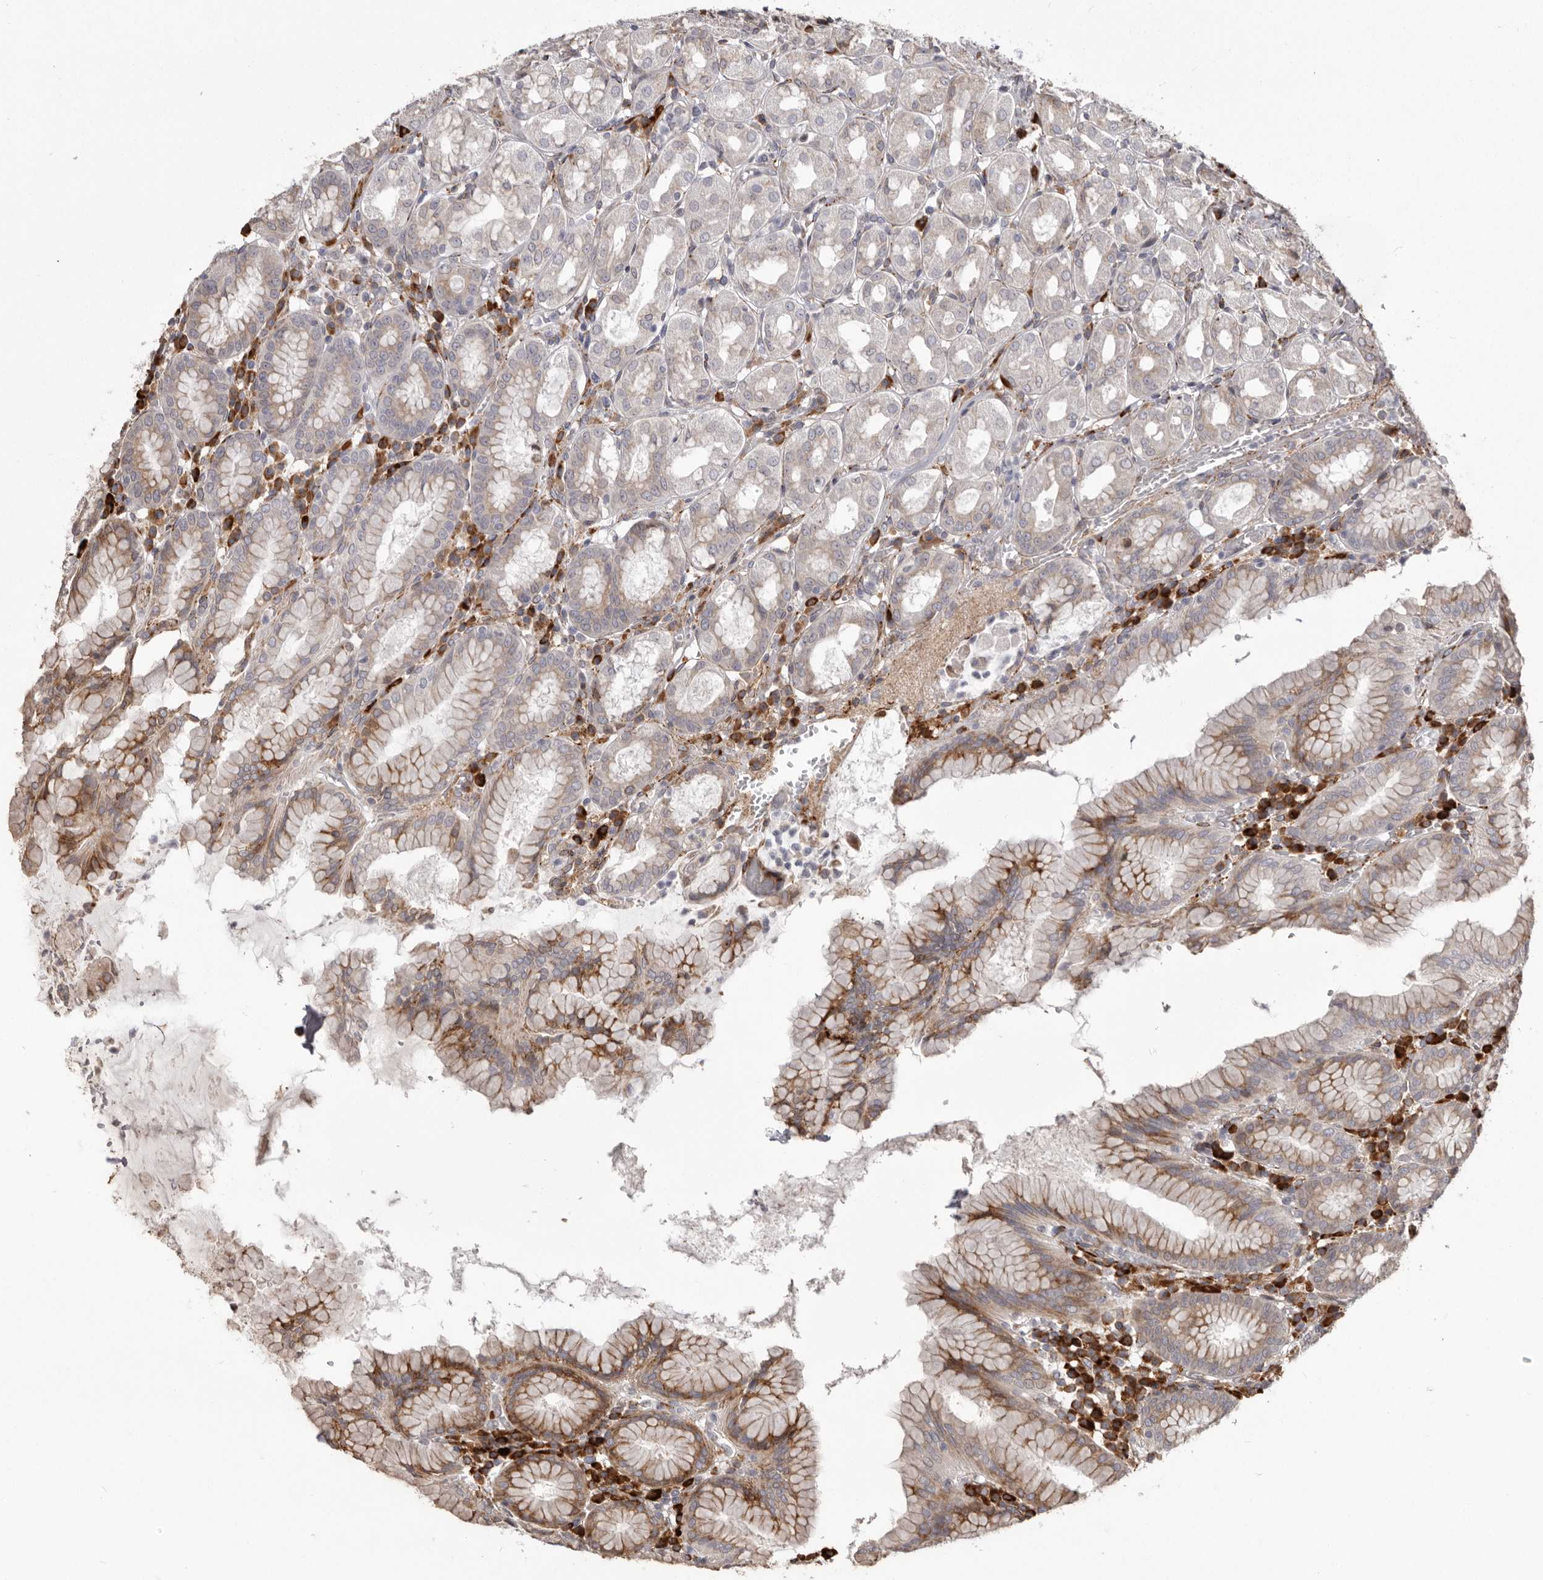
{"staining": {"intensity": "moderate", "quantity": "<25%", "location": "cytoplasmic/membranous"}, "tissue": "stomach", "cell_type": "Glandular cells", "image_type": "normal", "snomed": [{"axis": "morphology", "description": "Normal tissue, NOS"}, {"axis": "topography", "description": "Stomach"}, {"axis": "topography", "description": "Stomach, lower"}], "caption": "The histopathology image shows staining of normal stomach, revealing moderate cytoplasmic/membranous protein staining (brown color) within glandular cells.", "gene": "NUP43", "patient": {"sex": "female", "age": 56}}